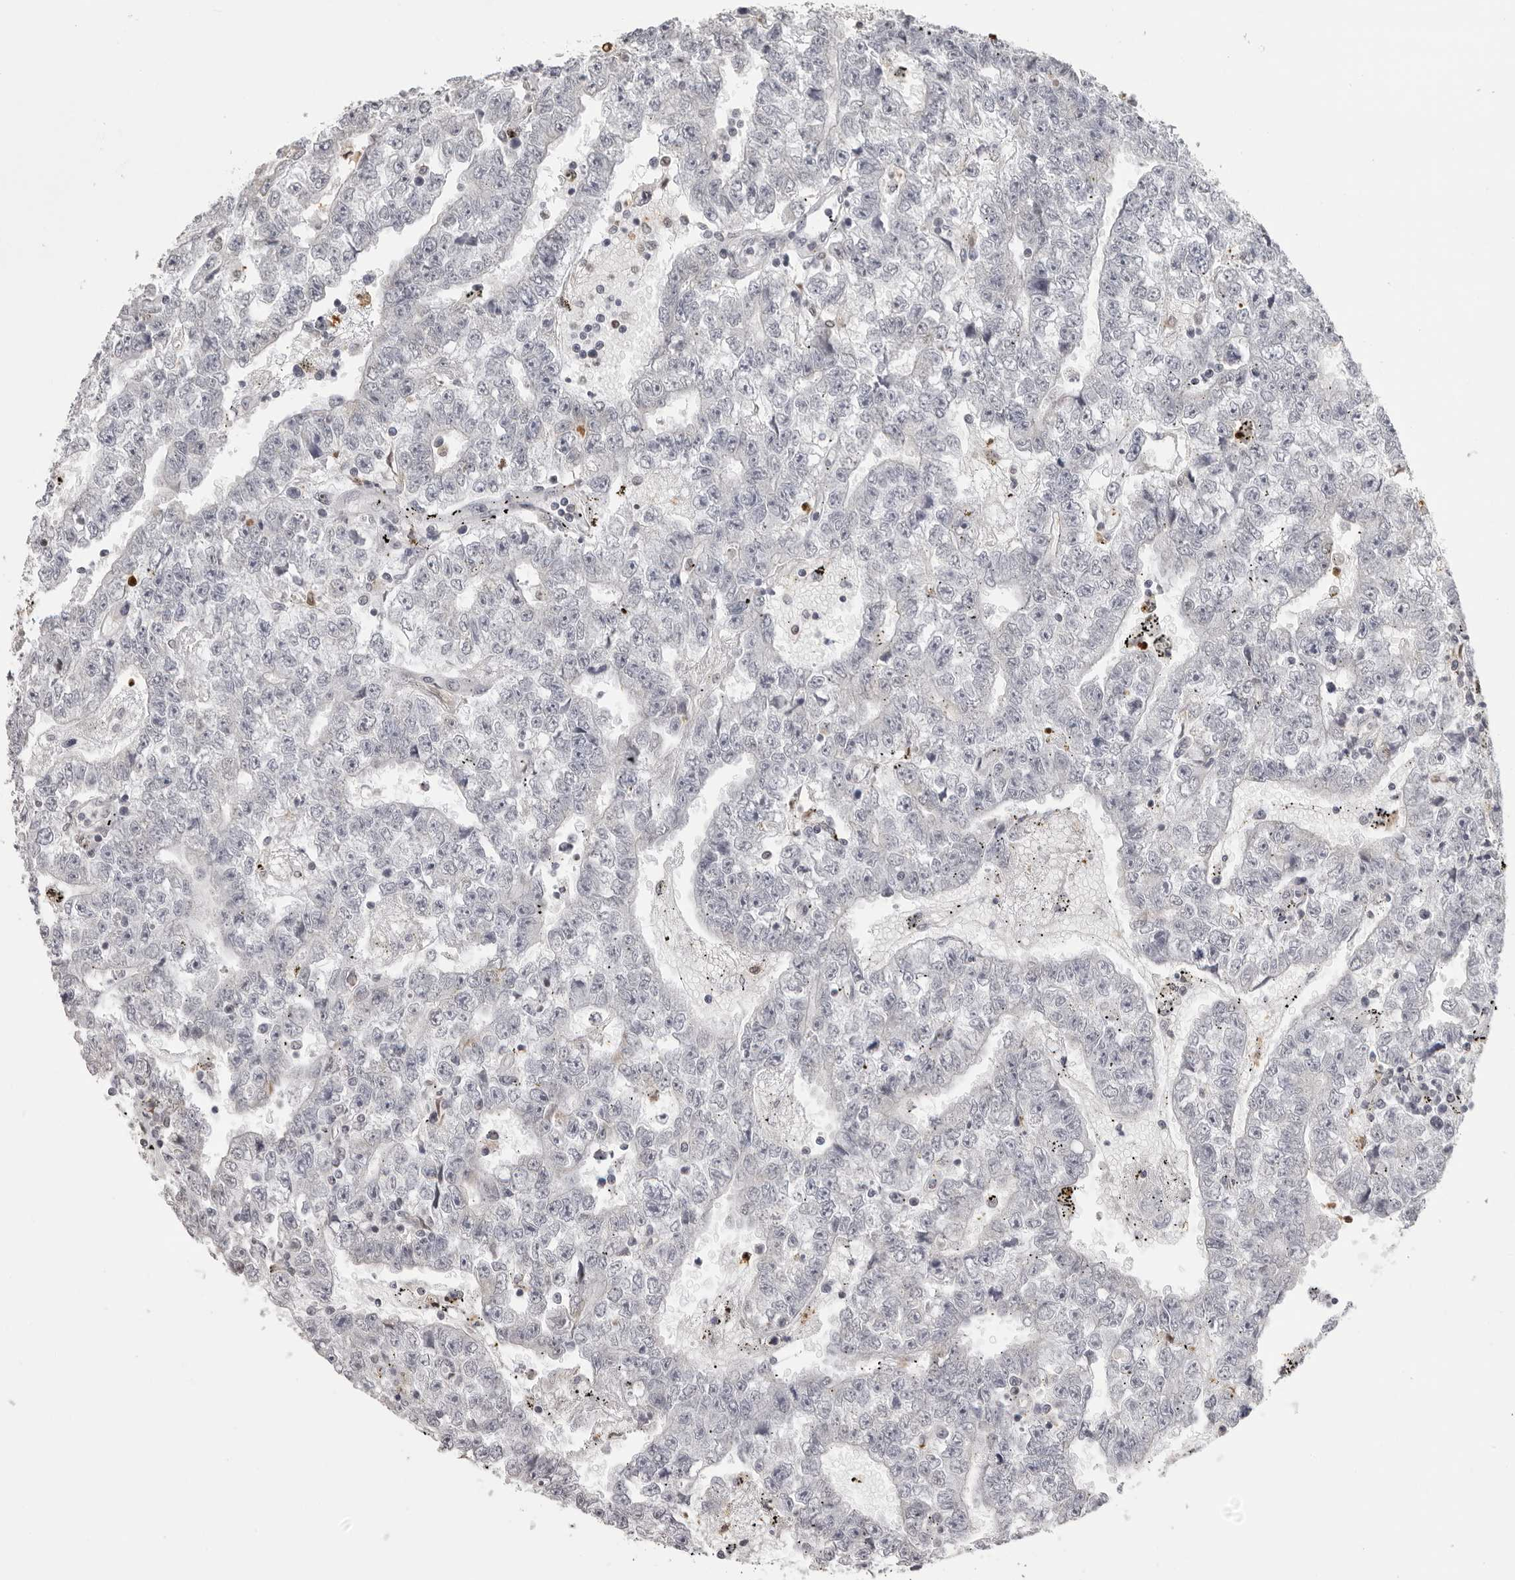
{"staining": {"intensity": "negative", "quantity": "none", "location": "none"}, "tissue": "testis cancer", "cell_type": "Tumor cells", "image_type": "cancer", "snomed": [{"axis": "morphology", "description": "Carcinoma, Embryonal, NOS"}, {"axis": "topography", "description": "Testis"}], "caption": "This photomicrograph is of testis cancer (embryonal carcinoma) stained with immunohistochemistry to label a protein in brown with the nuclei are counter-stained blue. There is no expression in tumor cells.", "gene": "IL31", "patient": {"sex": "male", "age": 25}}